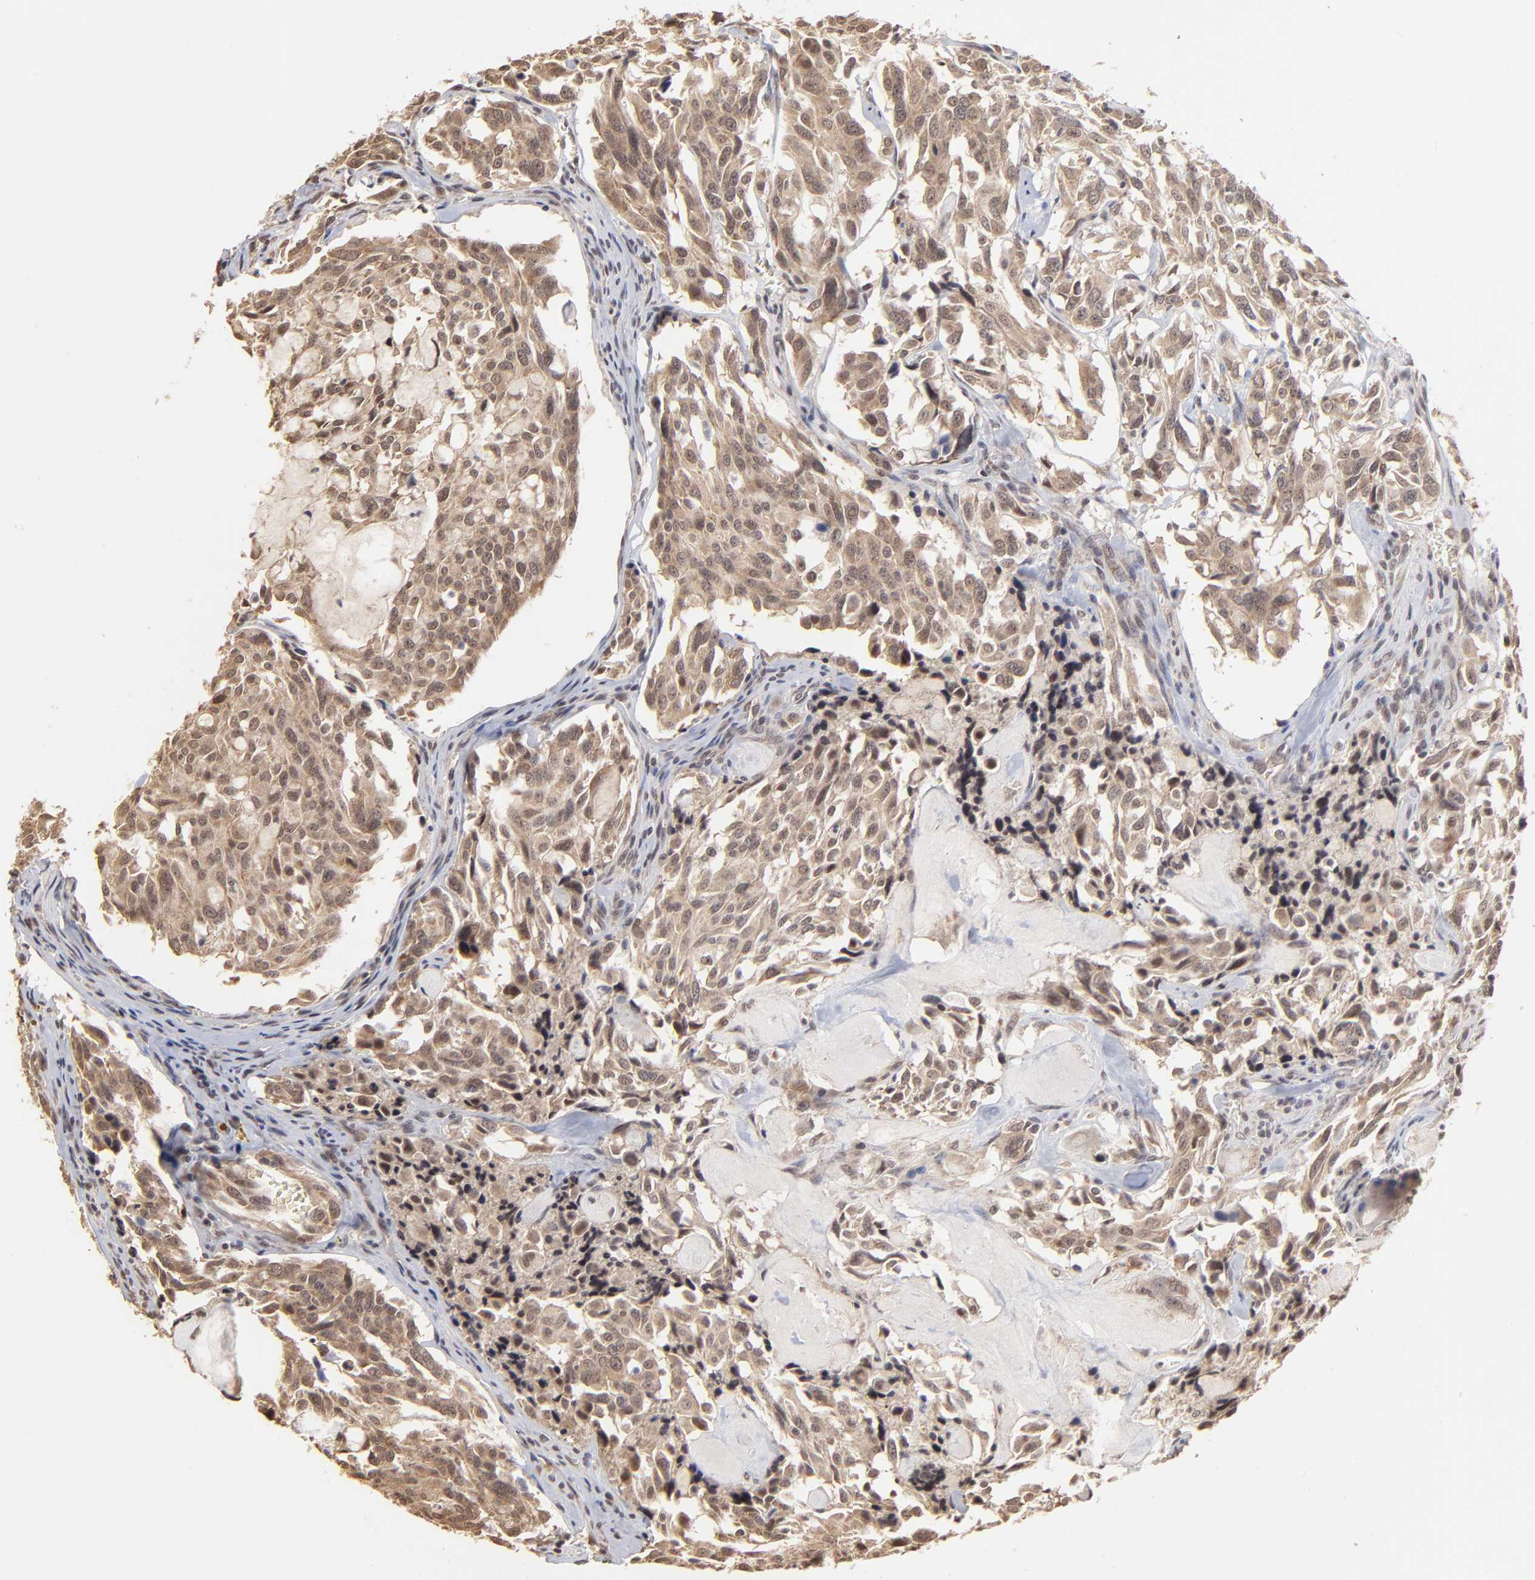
{"staining": {"intensity": "weak", "quantity": "25%-75%", "location": "cytoplasmic/membranous,nuclear"}, "tissue": "thyroid cancer", "cell_type": "Tumor cells", "image_type": "cancer", "snomed": [{"axis": "morphology", "description": "Carcinoma, NOS"}, {"axis": "morphology", "description": "Carcinoid, malignant, NOS"}, {"axis": "topography", "description": "Thyroid gland"}], "caption": "This is an image of immunohistochemistry staining of carcinoma (thyroid), which shows weak staining in the cytoplasmic/membranous and nuclear of tumor cells.", "gene": "BRPF1", "patient": {"sex": "male", "age": 33}}